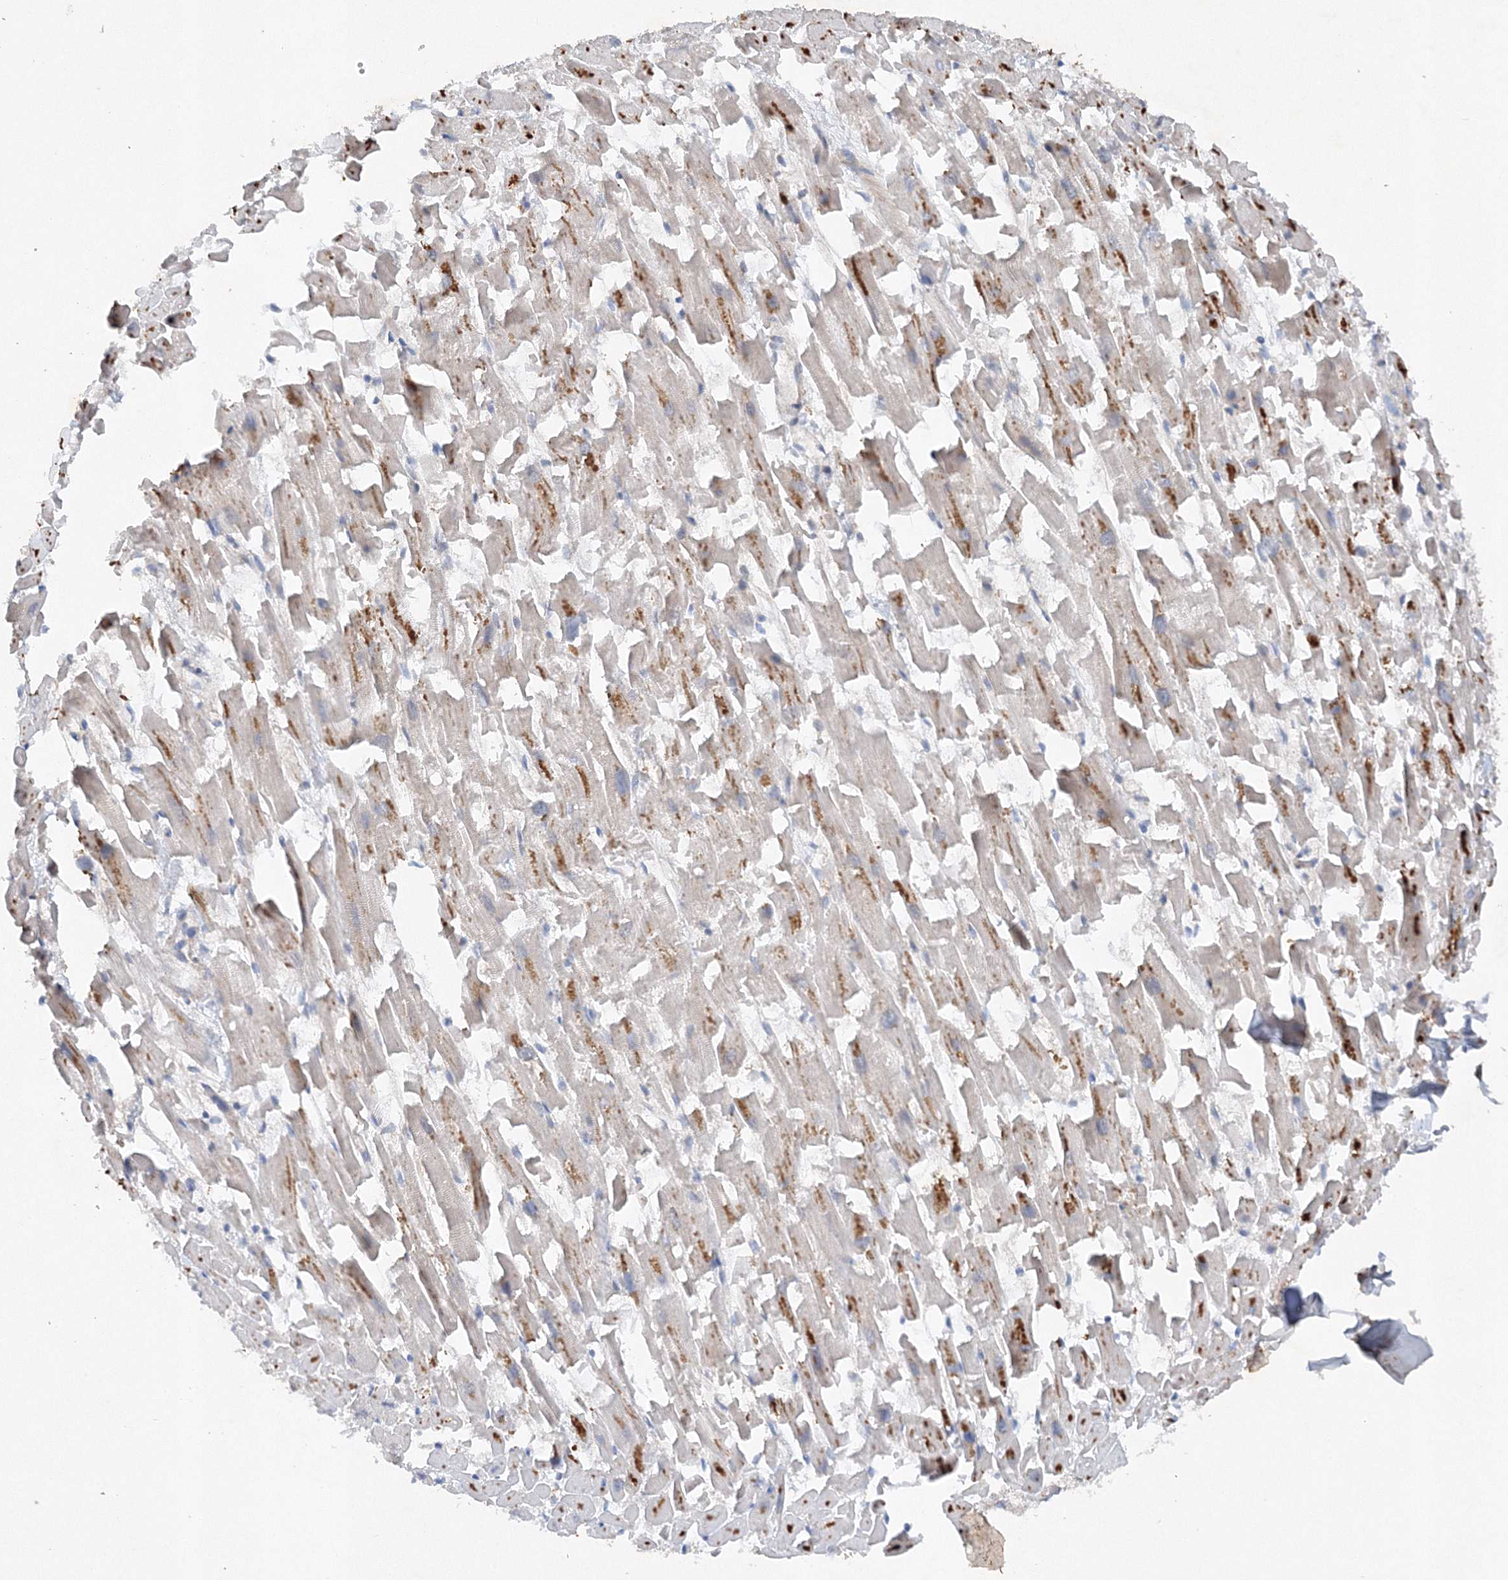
{"staining": {"intensity": "moderate", "quantity": "25%-75%", "location": "cytoplasmic/membranous,nuclear"}, "tissue": "heart muscle", "cell_type": "Cardiomyocytes", "image_type": "normal", "snomed": [{"axis": "morphology", "description": "Normal tissue, NOS"}, {"axis": "topography", "description": "Heart"}], "caption": "Protein expression by immunohistochemistry displays moderate cytoplasmic/membranous,nuclear staining in about 25%-75% of cardiomyocytes in unremarkable heart muscle. (IHC, brightfield microscopy, high magnification).", "gene": "SLC36A1", "patient": {"sex": "female", "age": 64}}